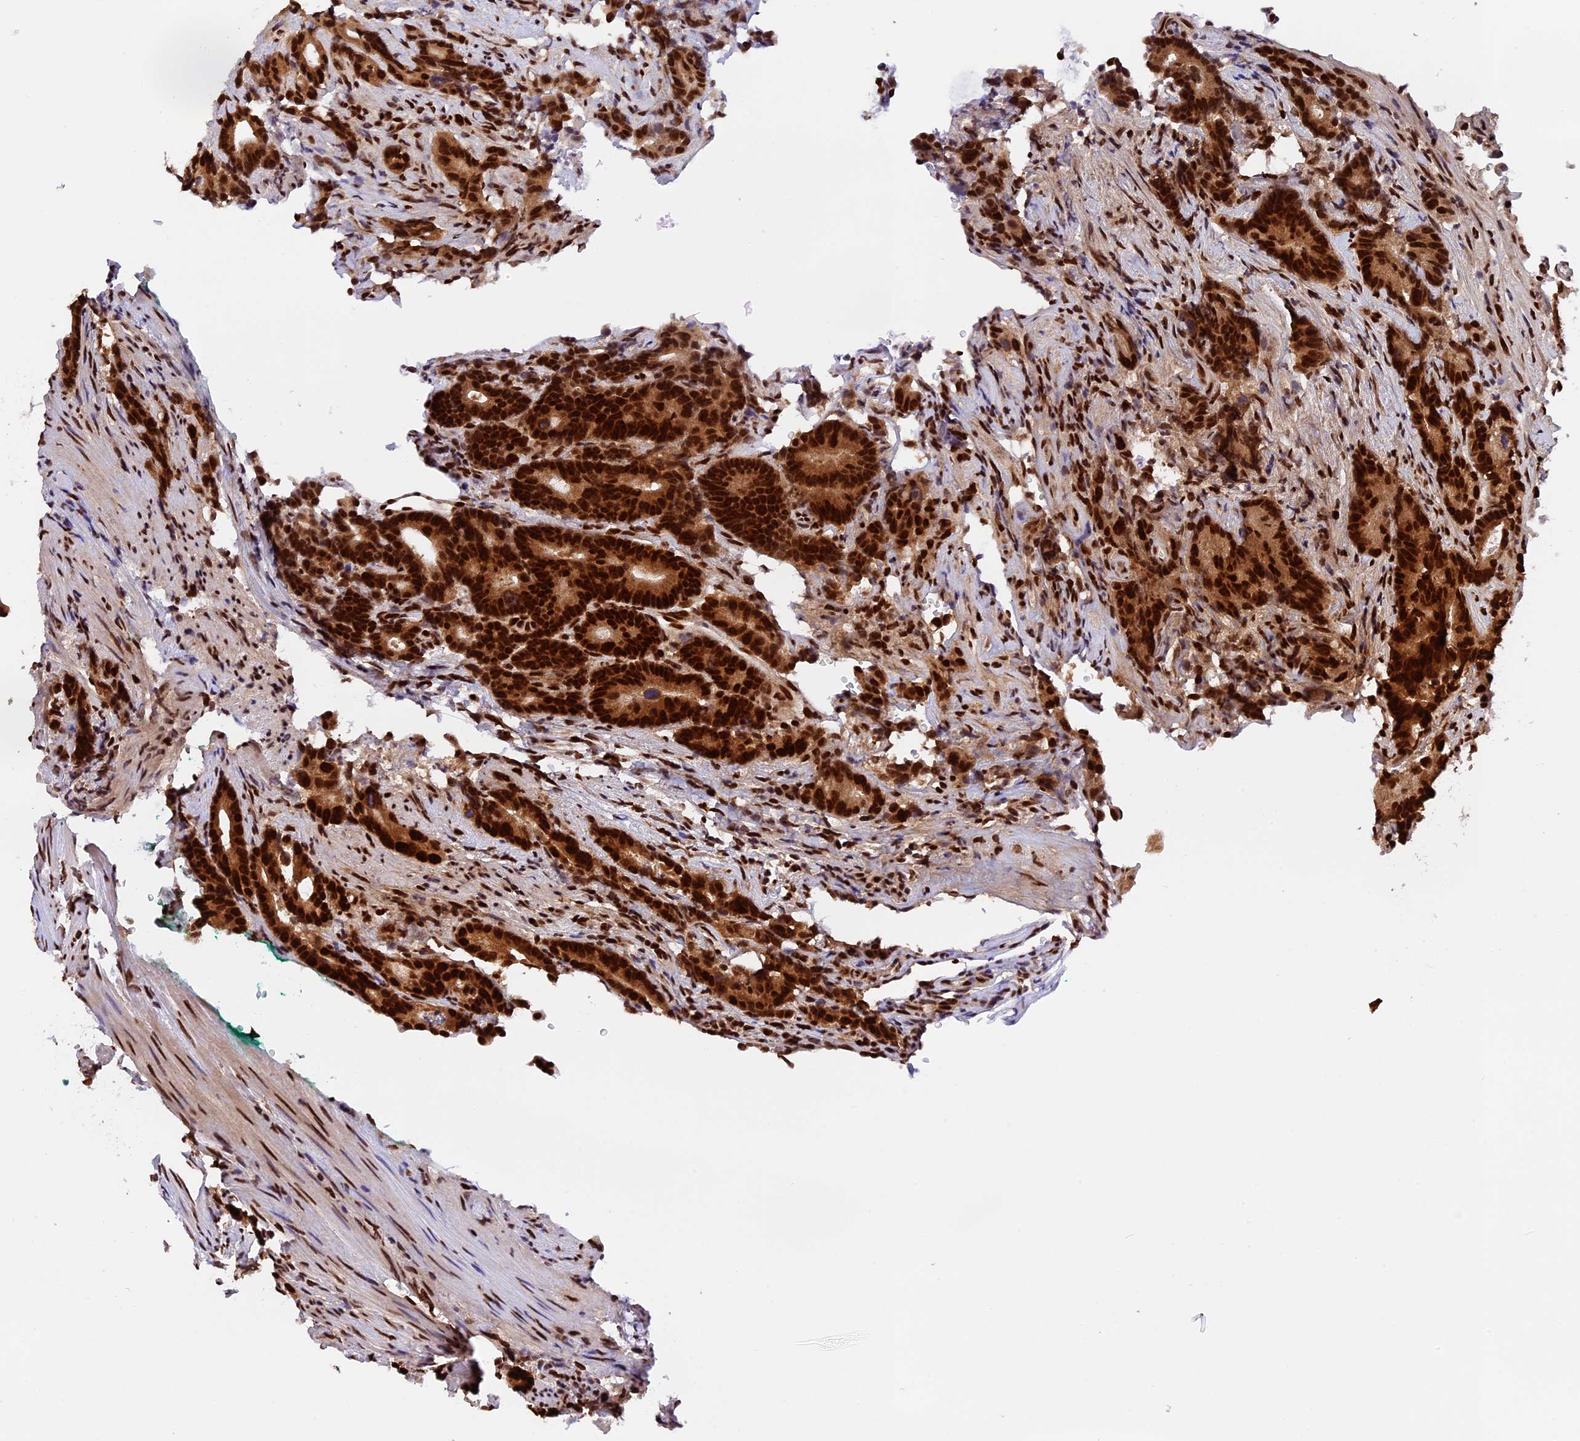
{"staining": {"intensity": "strong", "quantity": ">75%", "location": "nuclear"}, "tissue": "colorectal cancer", "cell_type": "Tumor cells", "image_type": "cancer", "snomed": [{"axis": "morphology", "description": "Adenocarcinoma, NOS"}, {"axis": "topography", "description": "Colon"}], "caption": "A photomicrograph showing strong nuclear expression in approximately >75% of tumor cells in colorectal cancer (adenocarcinoma), as visualized by brown immunohistochemical staining.", "gene": "RAMAC", "patient": {"sex": "female", "age": 57}}